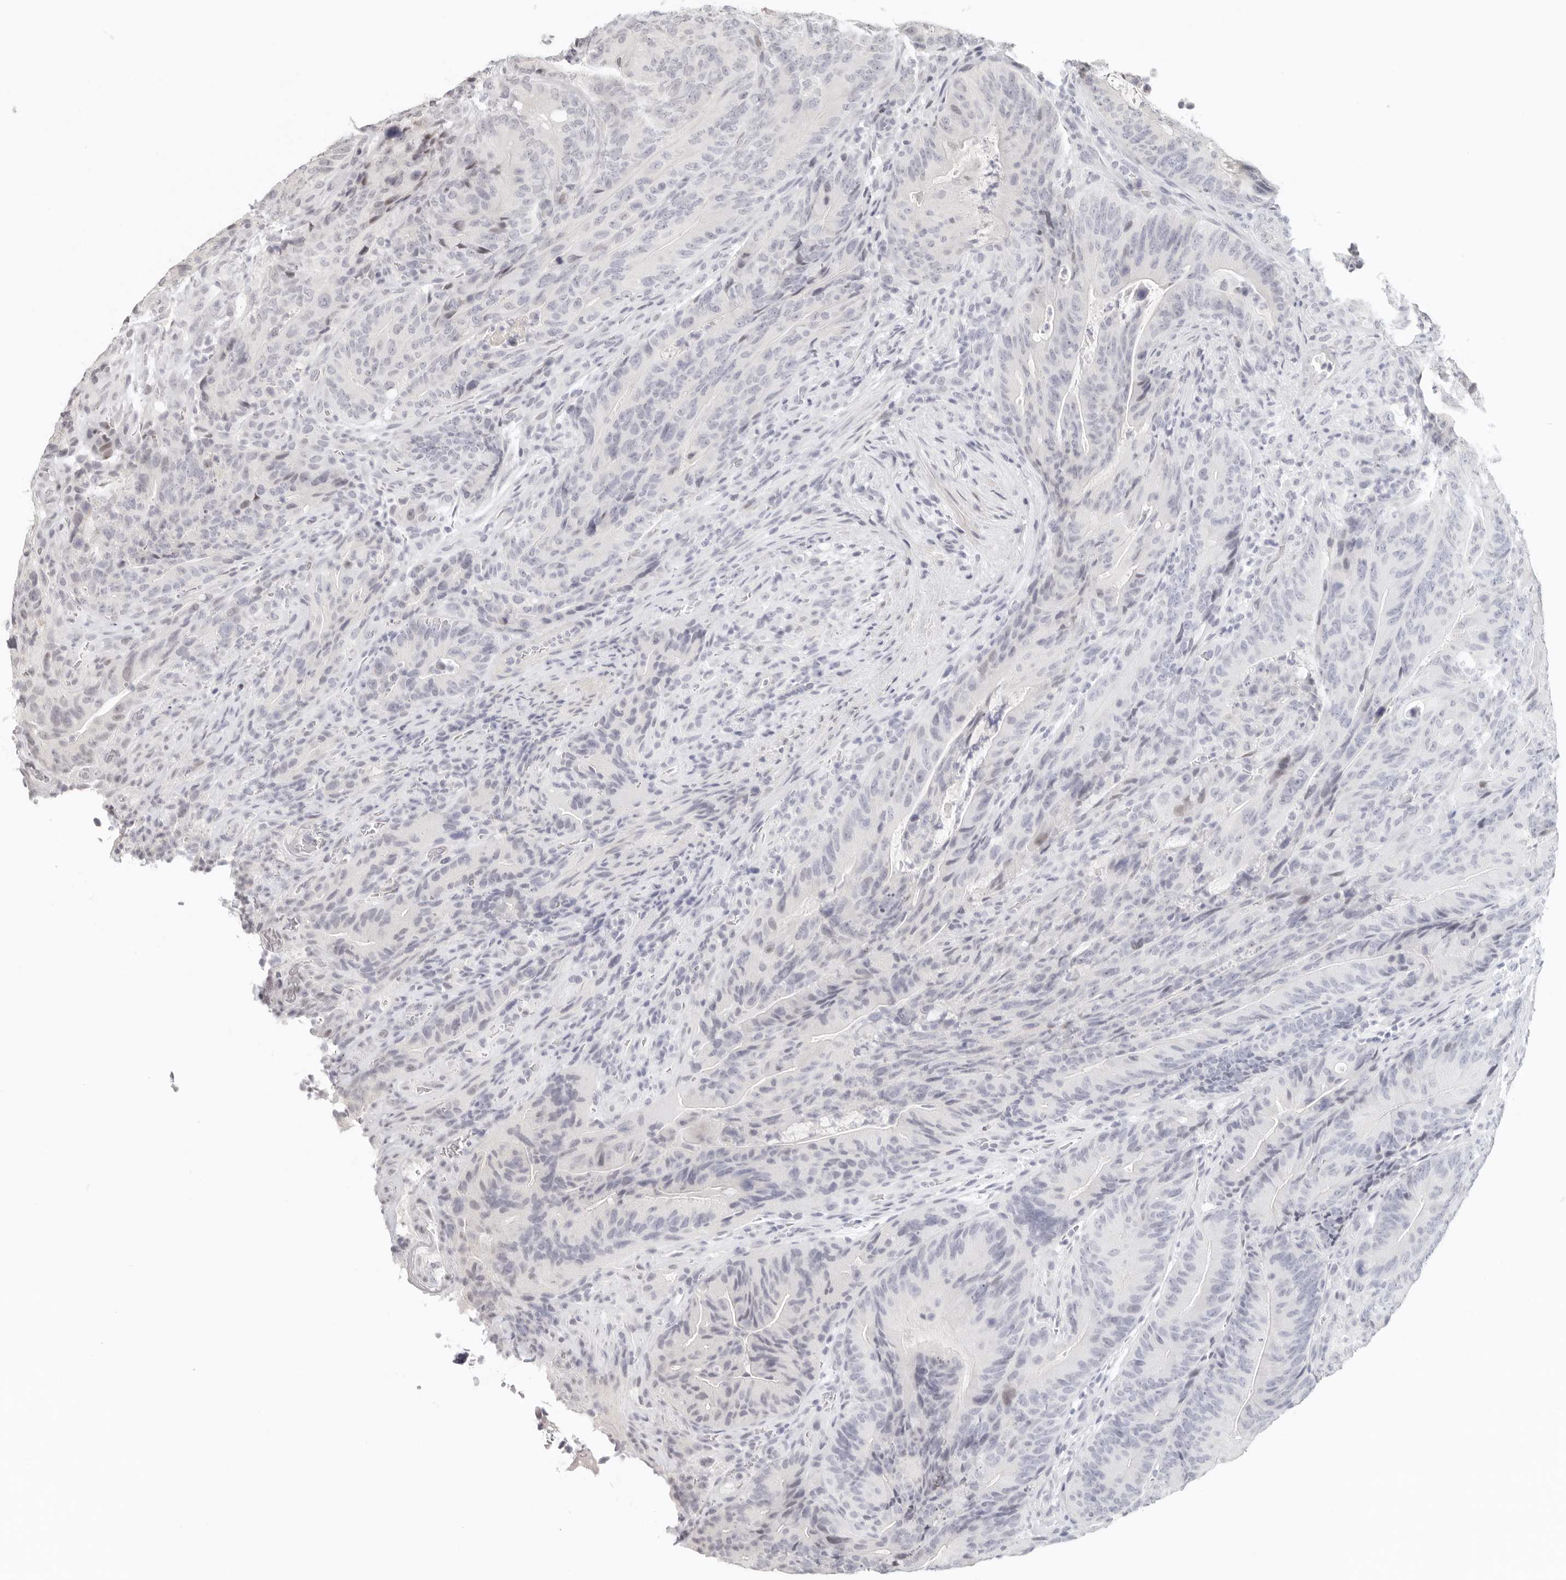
{"staining": {"intensity": "negative", "quantity": "none", "location": "none"}, "tissue": "colorectal cancer", "cell_type": "Tumor cells", "image_type": "cancer", "snomed": [{"axis": "morphology", "description": "Normal tissue, NOS"}, {"axis": "topography", "description": "Colon"}], "caption": "The micrograph shows no significant positivity in tumor cells of colorectal cancer.", "gene": "GPBP1L1", "patient": {"sex": "female", "age": 82}}